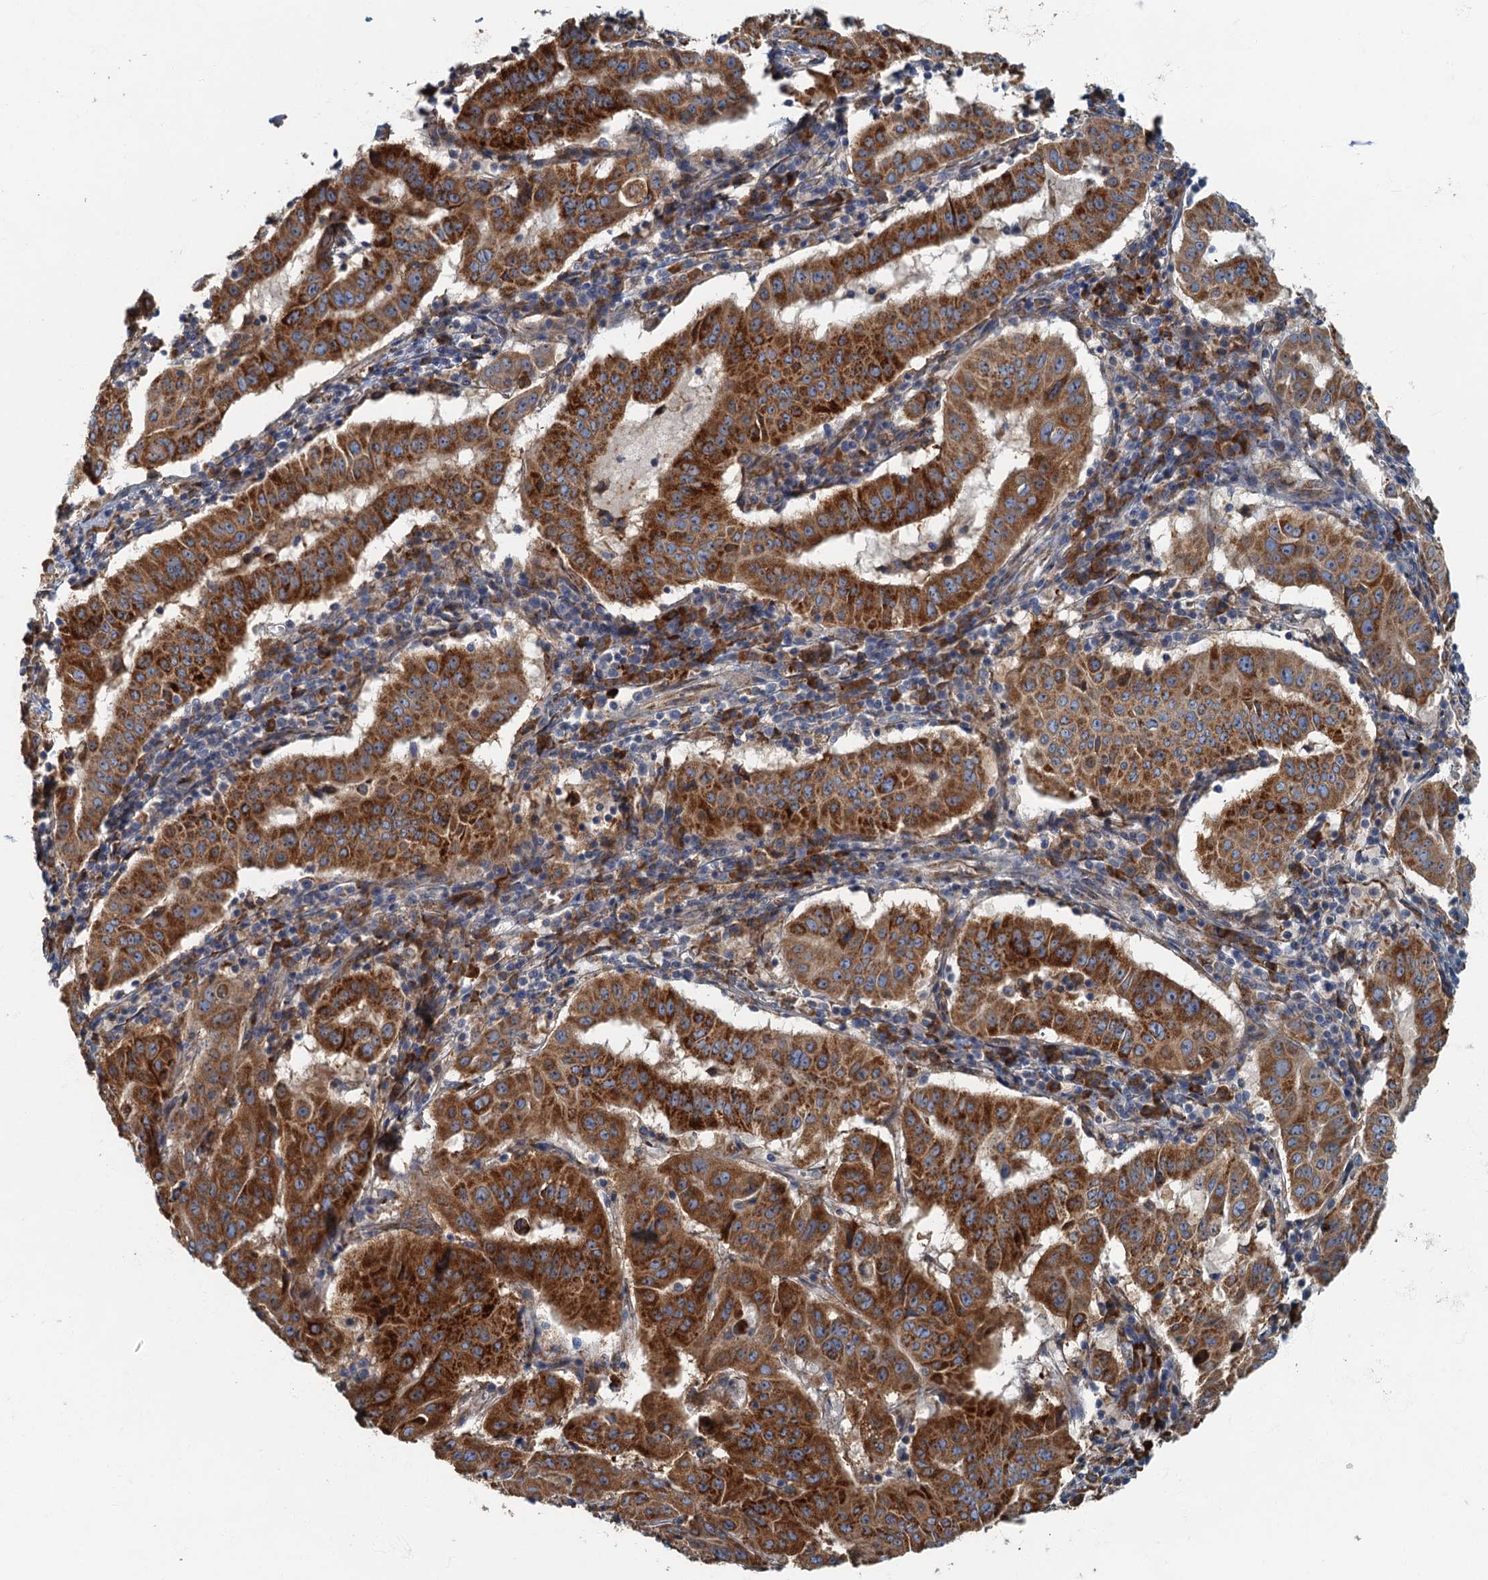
{"staining": {"intensity": "strong", "quantity": ">75%", "location": "cytoplasmic/membranous"}, "tissue": "pancreatic cancer", "cell_type": "Tumor cells", "image_type": "cancer", "snomed": [{"axis": "morphology", "description": "Adenocarcinoma, NOS"}, {"axis": "topography", "description": "Pancreas"}], "caption": "This is an image of IHC staining of adenocarcinoma (pancreatic), which shows strong staining in the cytoplasmic/membranous of tumor cells.", "gene": "SPDYC", "patient": {"sex": "male", "age": 63}}